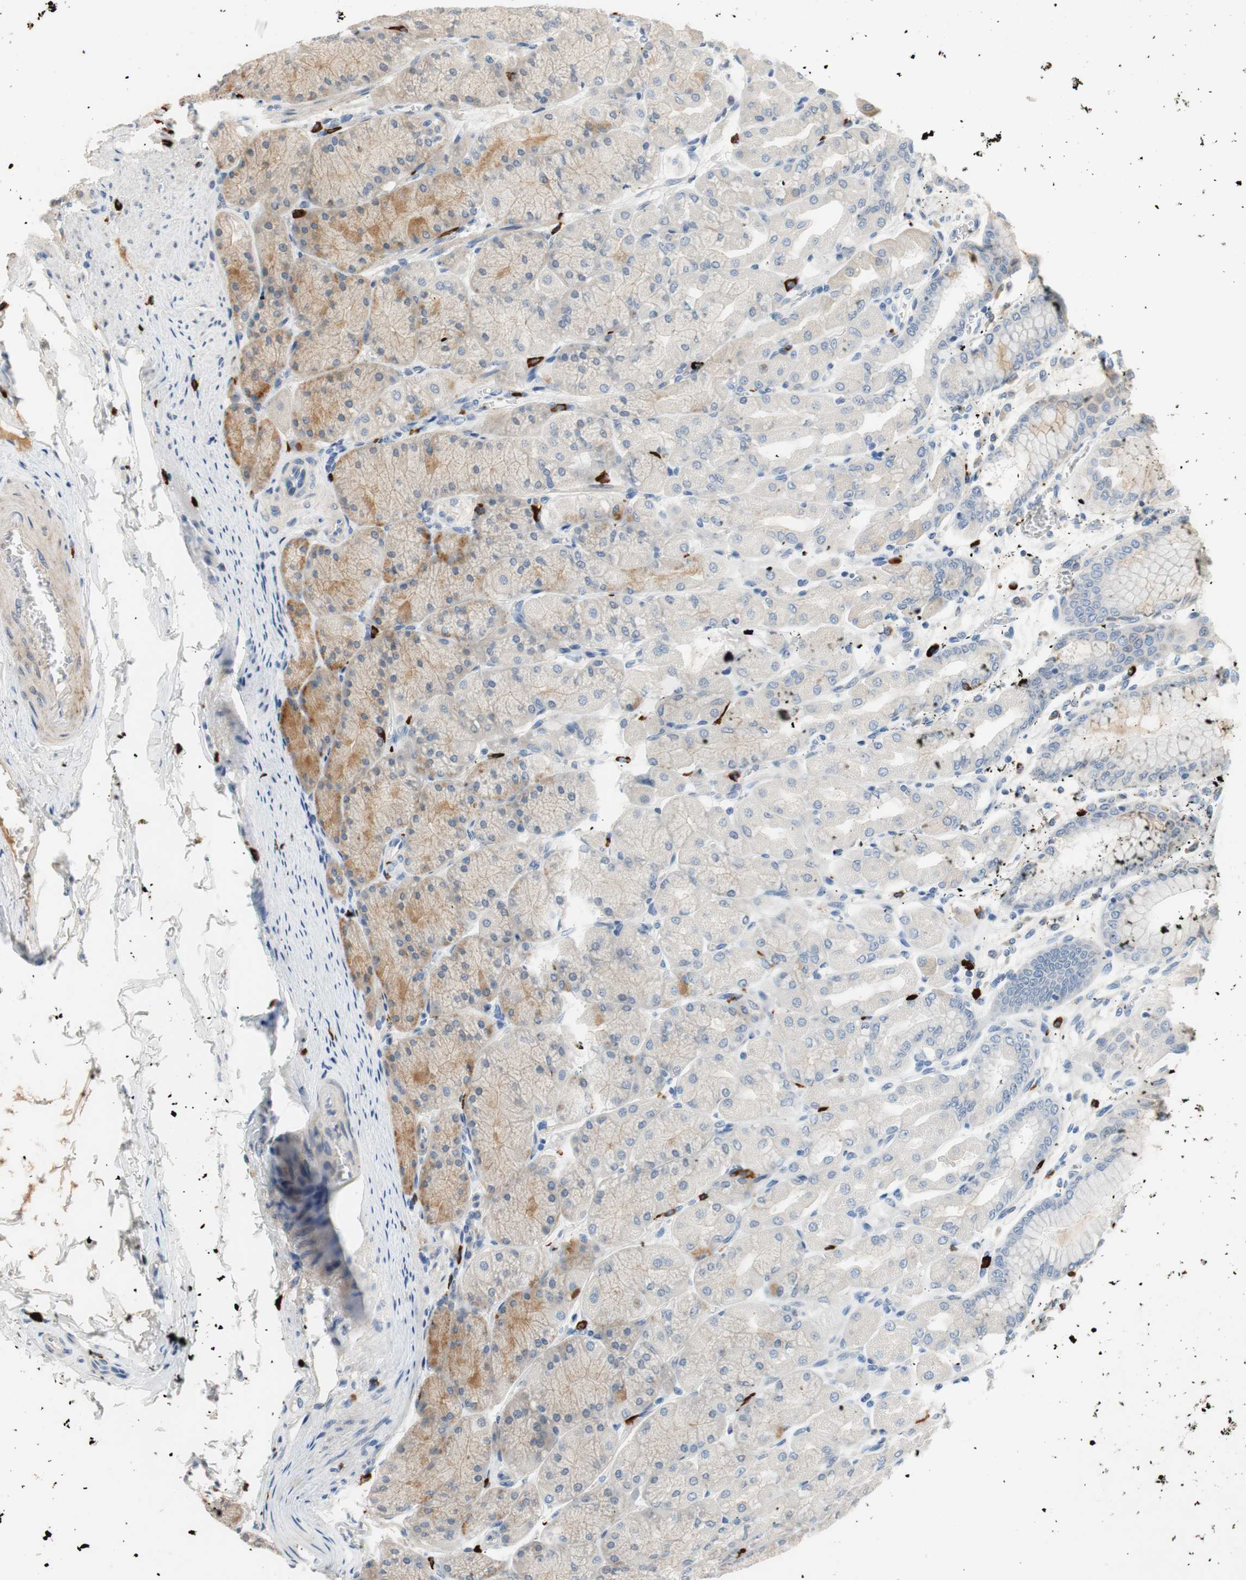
{"staining": {"intensity": "weak", "quantity": "25%-75%", "location": "cytoplasmic/membranous"}, "tissue": "stomach", "cell_type": "Glandular cells", "image_type": "normal", "snomed": [{"axis": "morphology", "description": "Normal tissue, NOS"}, {"axis": "topography", "description": "Stomach, upper"}], "caption": "This micrograph reveals IHC staining of benign human stomach, with low weak cytoplasmic/membranous positivity in approximately 25%-75% of glandular cells.", "gene": "COL12A1", "patient": {"sex": "female", "age": 56}}